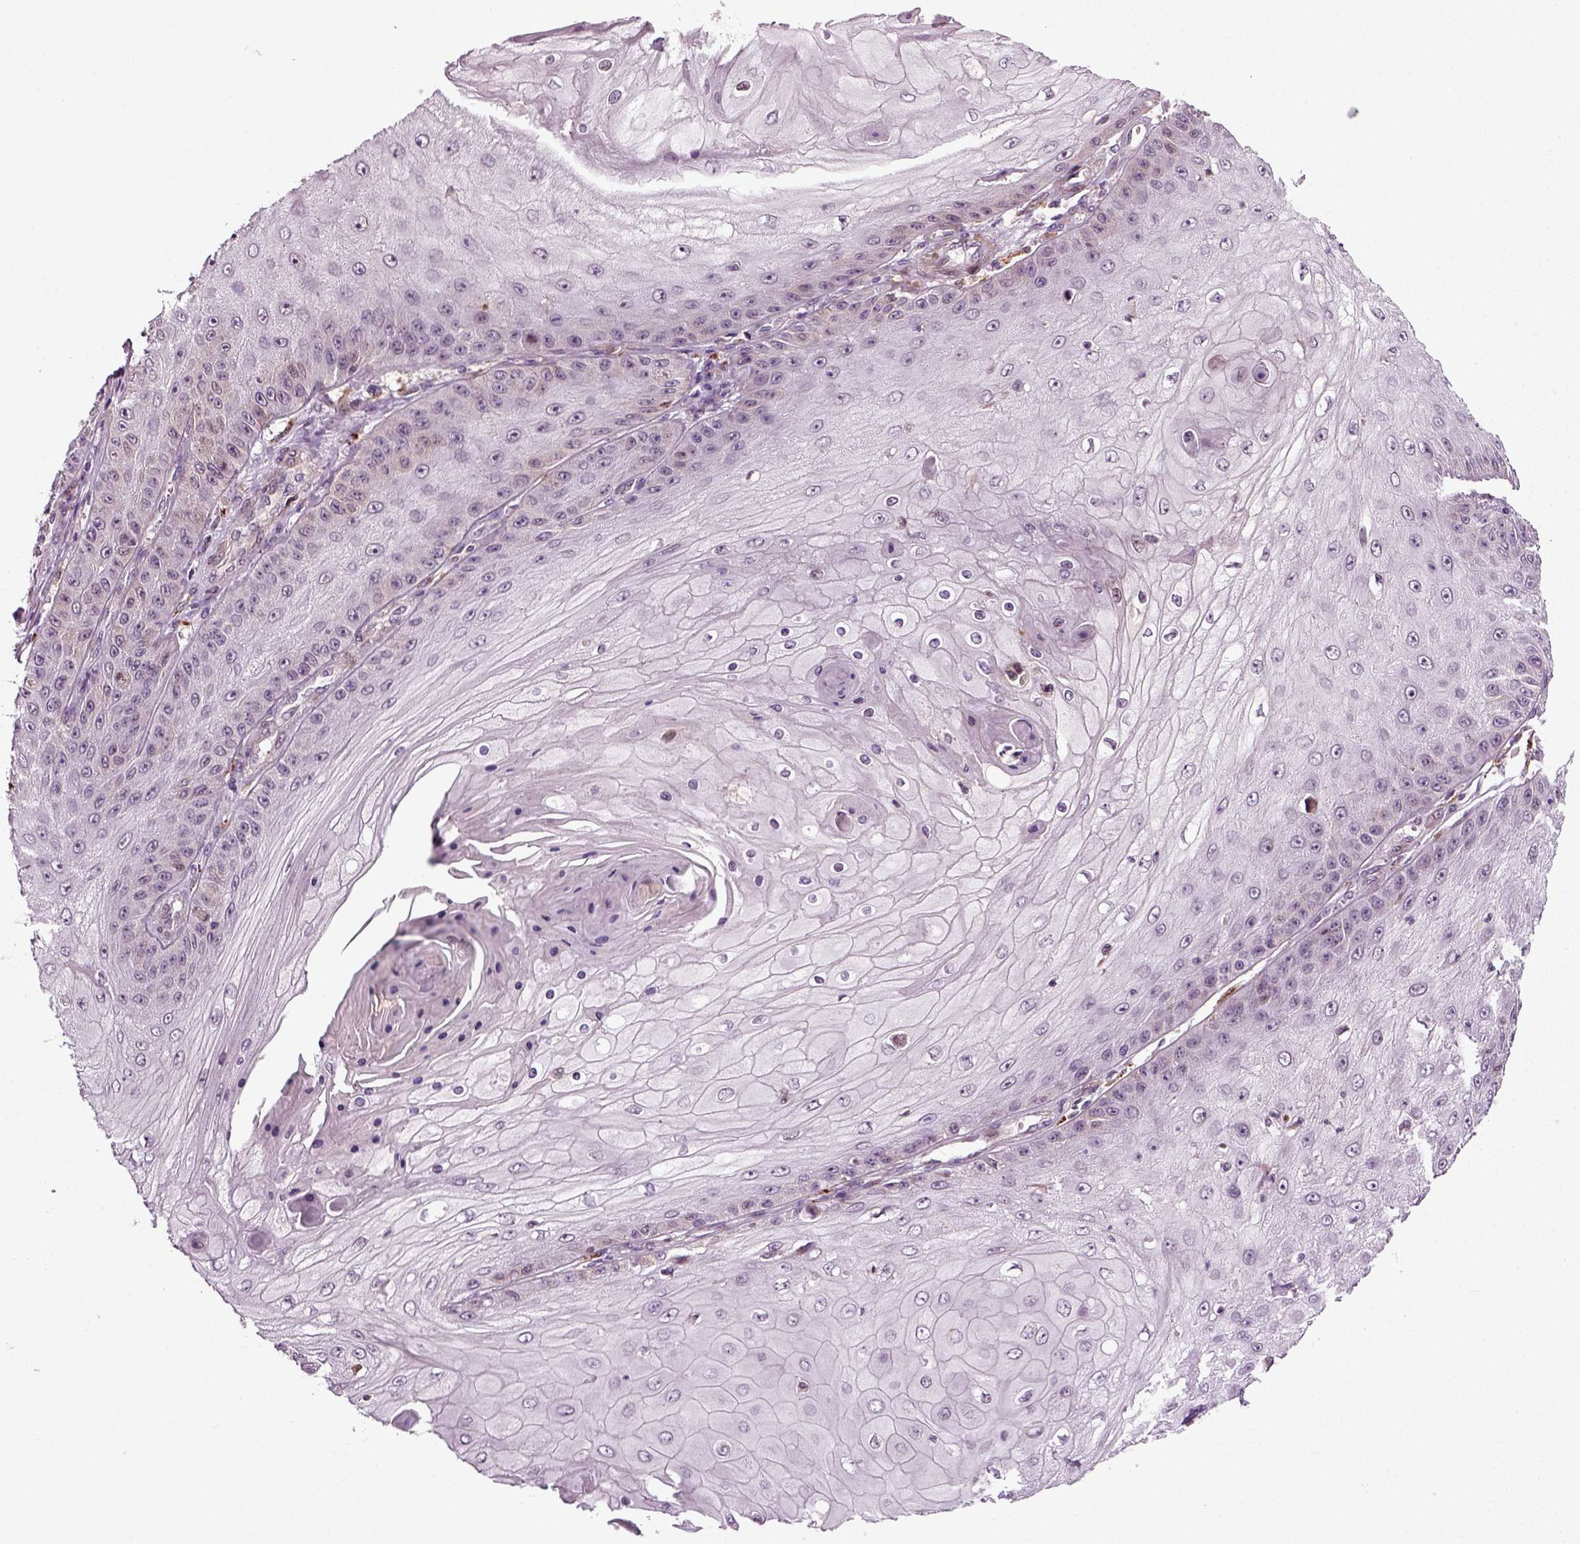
{"staining": {"intensity": "moderate", "quantity": "<25%", "location": "cytoplasmic/membranous"}, "tissue": "skin cancer", "cell_type": "Tumor cells", "image_type": "cancer", "snomed": [{"axis": "morphology", "description": "Squamous cell carcinoma, NOS"}, {"axis": "topography", "description": "Skin"}], "caption": "Immunohistochemistry (DAB) staining of skin cancer exhibits moderate cytoplasmic/membranous protein positivity in approximately <25% of tumor cells.", "gene": "KNSTRN", "patient": {"sex": "male", "age": 70}}